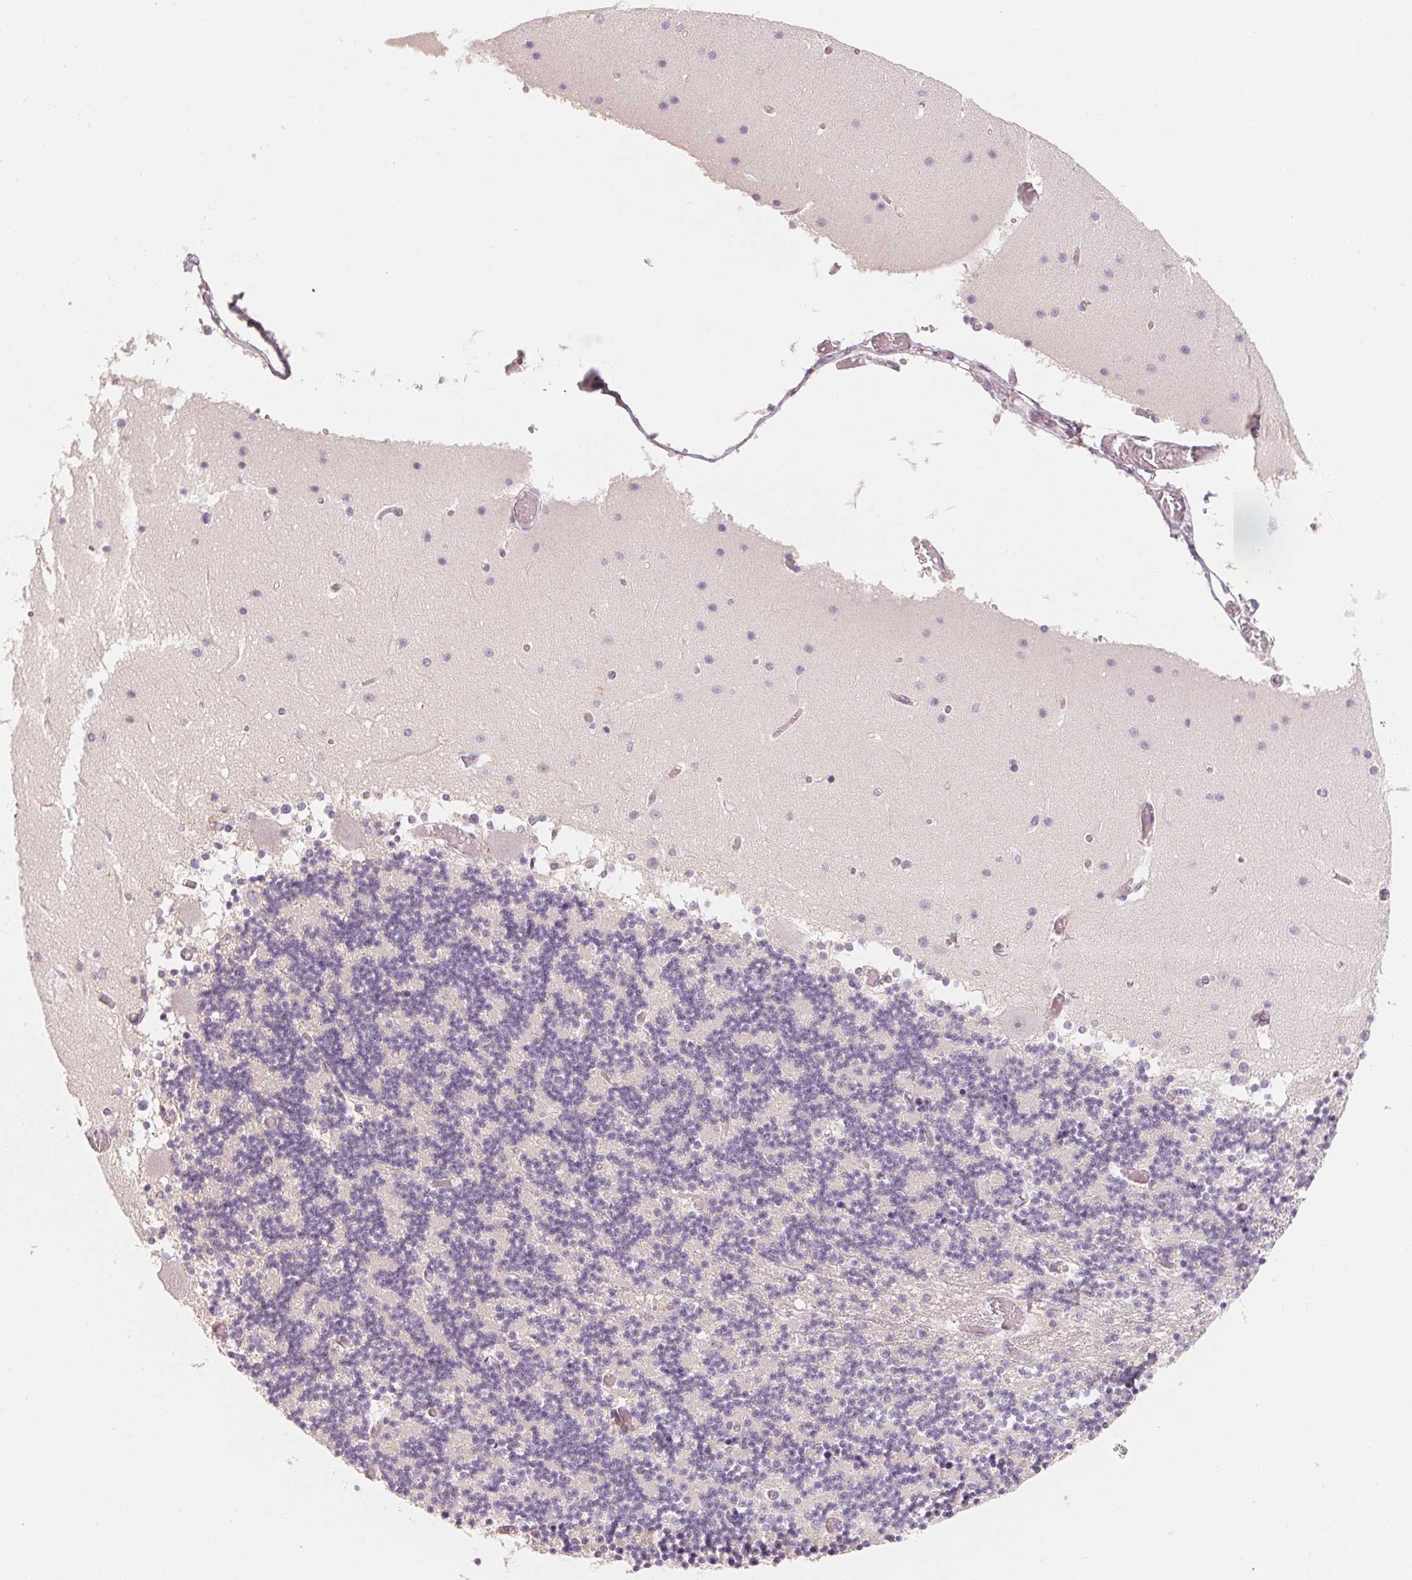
{"staining": {"intensity": "negative", "quantity": "none", "location": "none"}, "tissue": "cerebellum", "cell_type": "Cells in granular layer", "image_type": "normal", "snomed": [{"axis": "morphology", "description": "Normal tissue, NOS"}, {"axis": "topography", "description": "Cerebellum"}], "caption": "IHC histopathology image of normal human cerebellum stained for a protein (brown), which reveals no positivity in cells in granular layer.", "gene": "ANKRD31", "patient": {"sex": "female", "age": 28}}